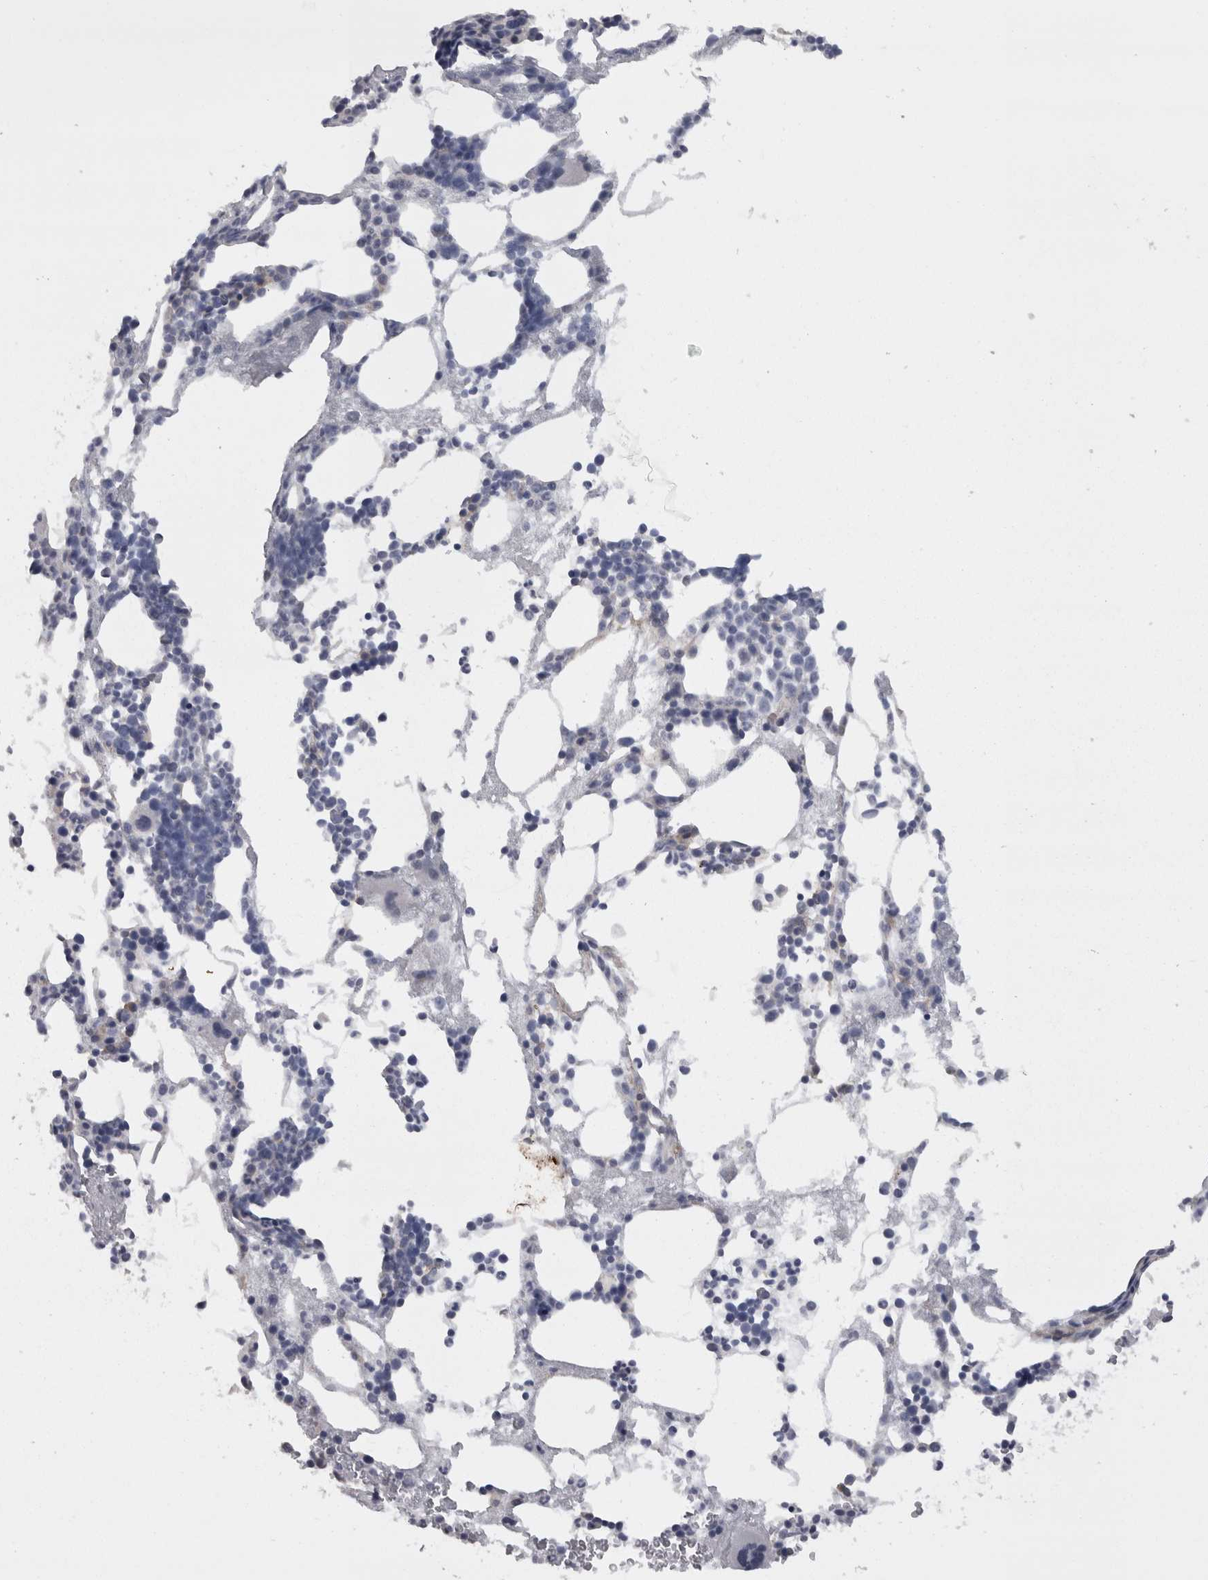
{"staining": {"intensity": "negative", "quantity": "none", "location": "none"}, "tissue": "bone marrow", "cell_type": "Hematopoietic cells", "image_type": "normal", "snomed": [{"axis": "morphology", "description": "Normal tissue, NOS"}, {"axis": "morphology", "description": "Inflammation, NOS"}, {"axis": "topography", "description": "Bone marrow"}], "caption": "Immunohistochemistry histopathology image of unremarkable bone marrow stained for a protein (brown), which exhibits no positivity in hematopoietic cells.", "gene": "CAMK2D", "patient": {"sex": "female", "age": 67}}